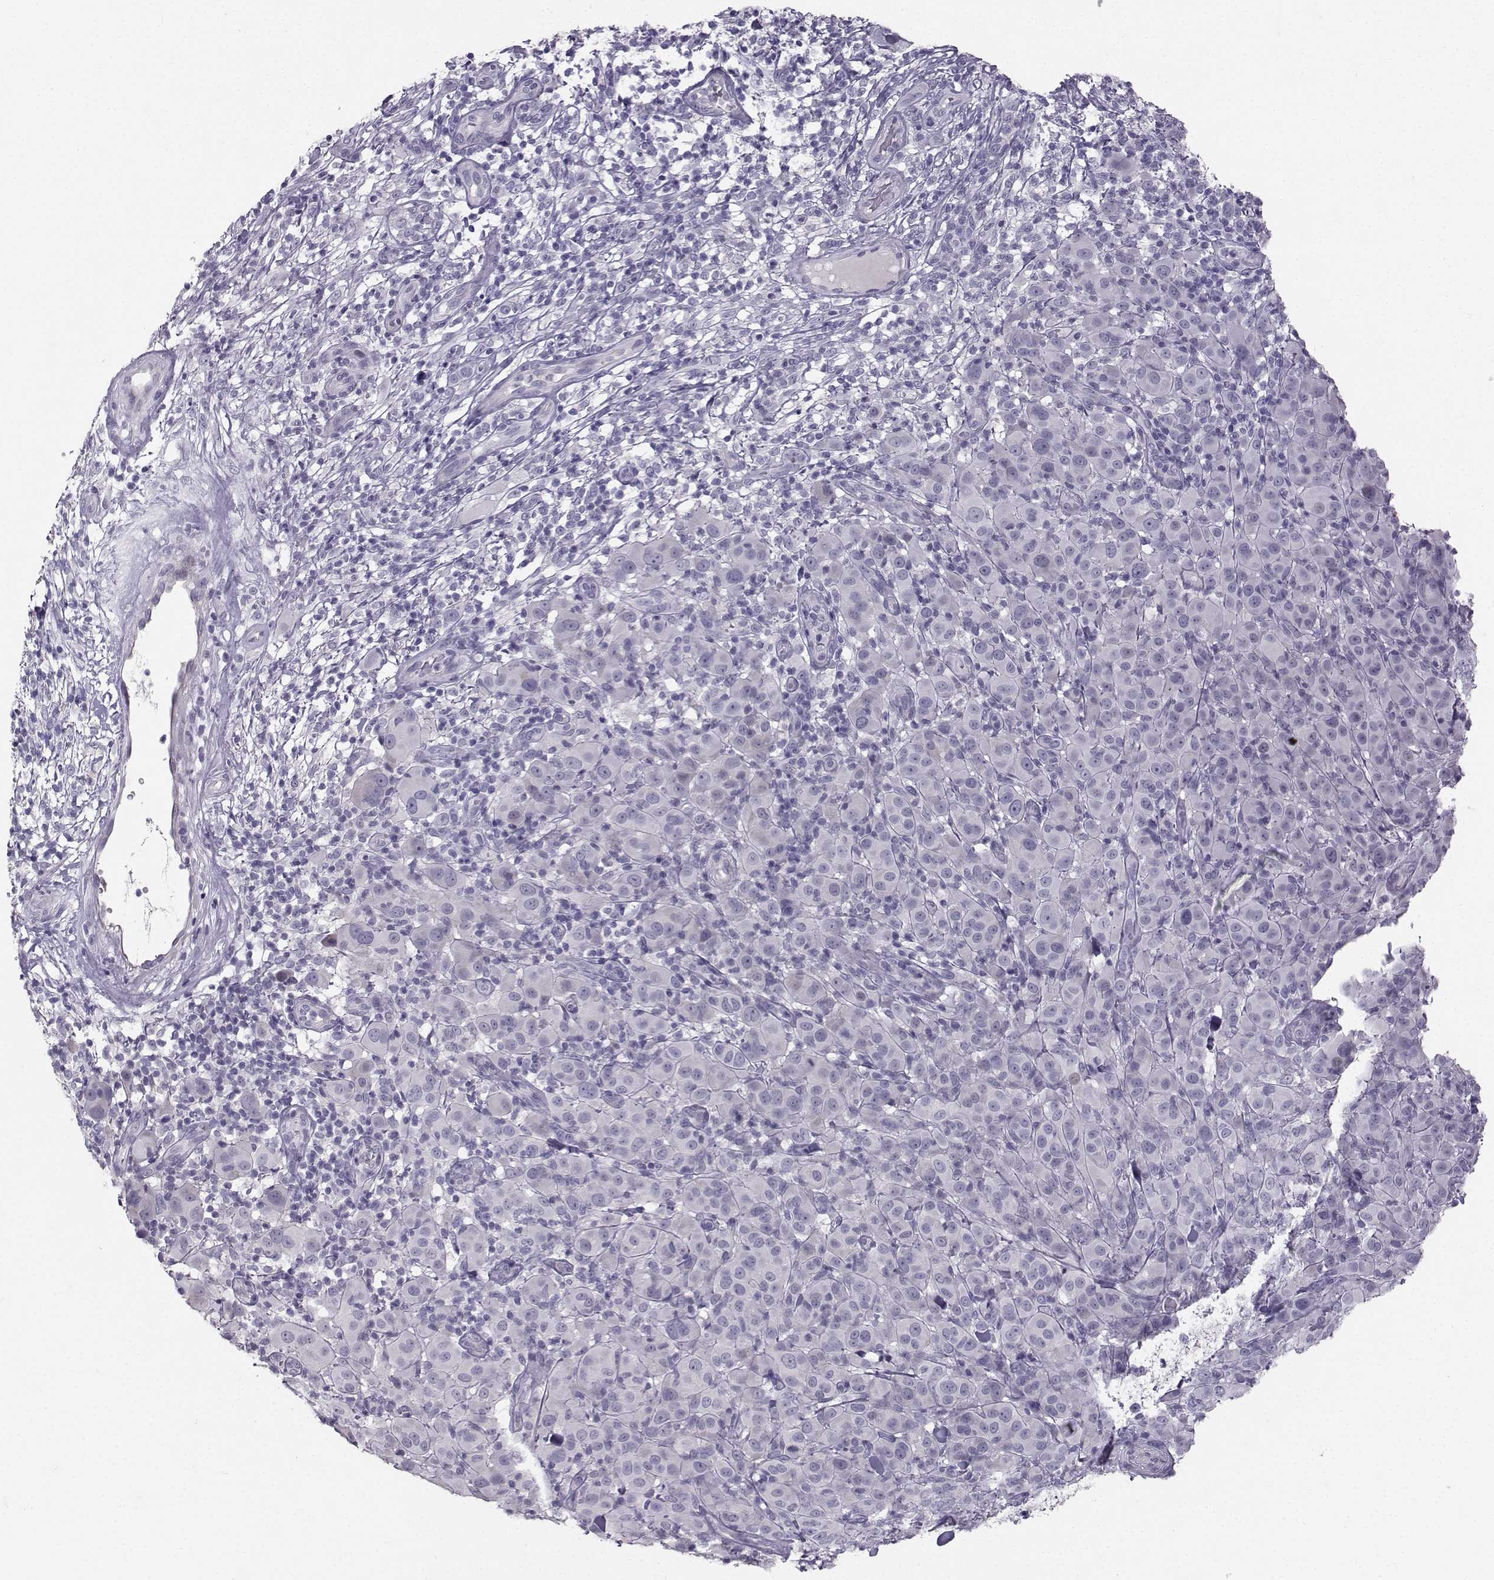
{"staining": {"intensity": "negative", "quantity": "none", "location": "none"}, "tissue": "melanoma", "cell_type": "Tumor cells", "image_type": "cancer", "snomed": [{"axis": "morphology", "description": "Malignant melanoma, NOS"}, {"axis": "topography", "description": "Skin"}], "caption": "This is a photomicrograph of IHC staining of melanoma, which shows no positivity in tumor cells.", "gene": "PKP2", "patient": {"sex": "female", "age": 87}}